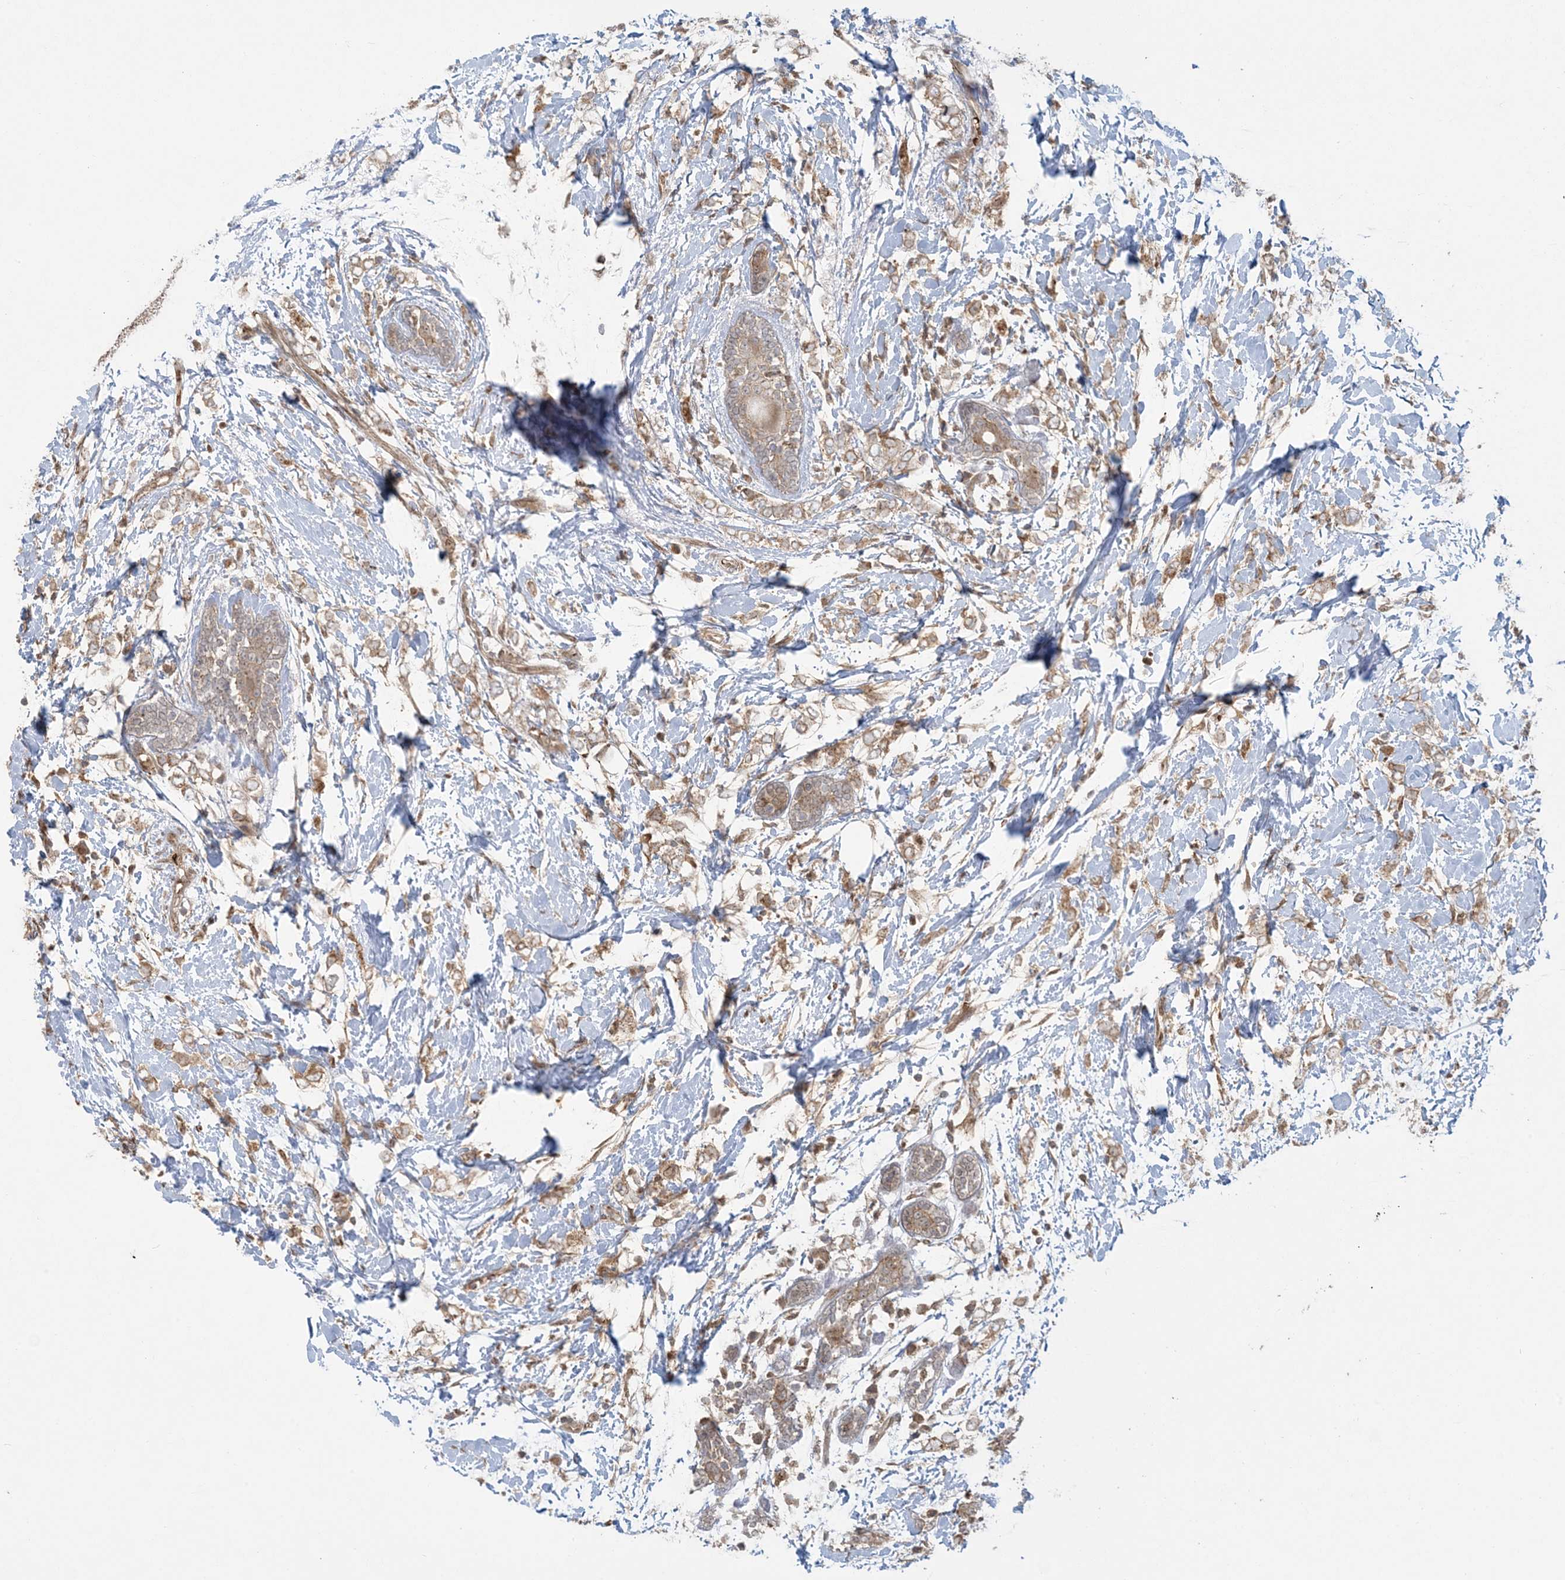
{"staining": {"intensity": "weak", "quantity": ">75%", "location": "cytoplasmic/membranous"}, "tissue": "breast cancer", "cell_type": "Tumor cells", "image_type": "cancer", "snomed": [{"axis": "morphology", "description": "Normal tissue, NOS"}, {"axis": "morphology", "description": "Lobular carcinoma"}, {"axis": "topography", "description": "Breast"}], "caption": "Immunohistochemistry of lobular carcinoma (breast) shows low levels of weak cytoplasmic/membranous positivity in approximately >75% of tumor cells.", "gene": "ABCF3", "patient": {"sex": "female", "age": 47}}